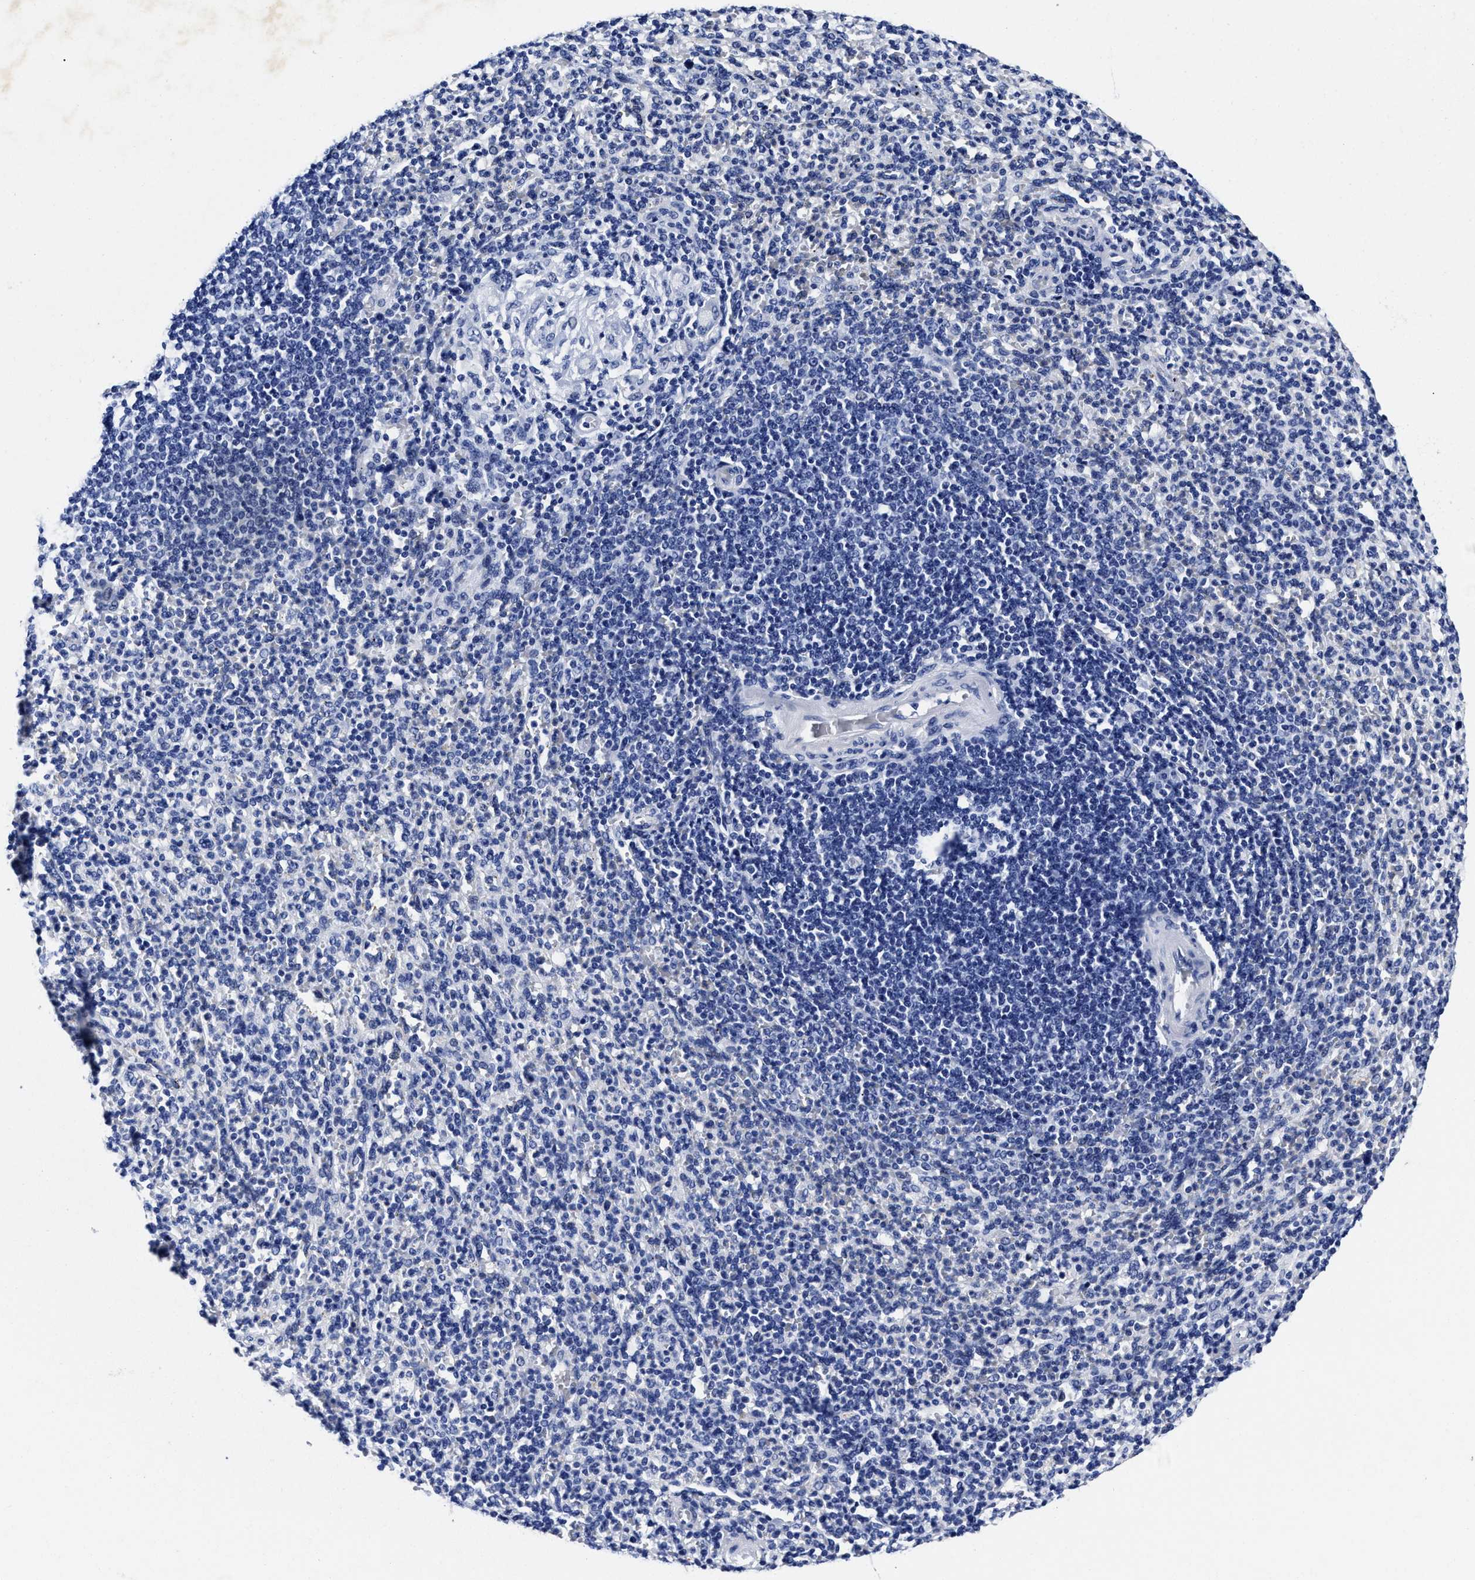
{"staining": {"intensity": "negative", "quantity": "none", "location": "none"}, "tissue": "spleen", "cell_type": "Cells in red pulp", "image_type": "normal", "snomed": [{"axis": "morphology", "description": "Normal tissue, NOS"}, {"axis": "topography", "description": "Spleen"}], "caption": "IHC of benign spleen reveals no positivity in cells in red pulp.", "gene": "LRRC8E", "patient": {"sex": "male", "age": 36}}